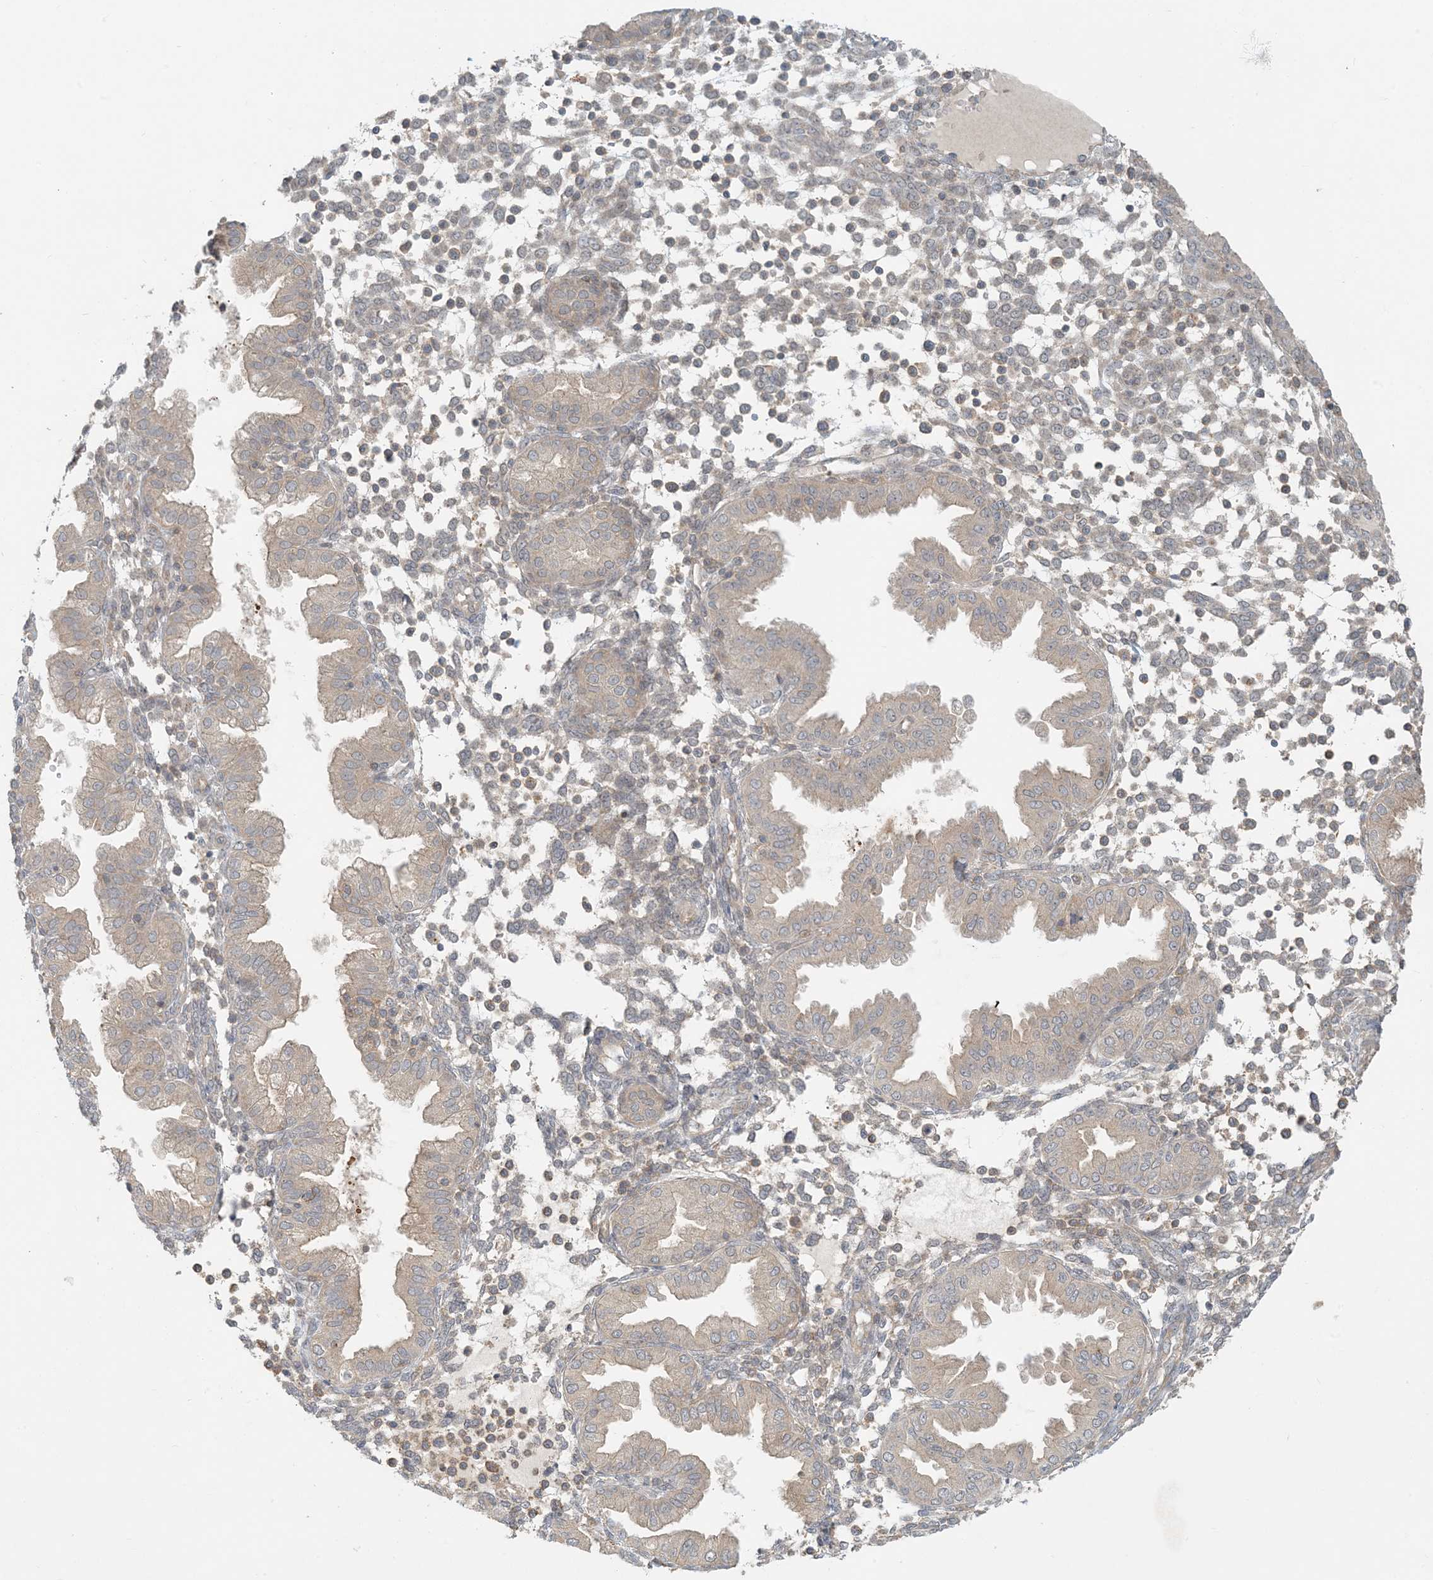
{"staining": {"intensity": "moderate", "quantity": "<25%", "location": "cytoplasmic/membranous"}, "tissue": "endometrium", "cell_type": "Cells in endometrial stroma", "image_type": "normal", "snomed": [{"axis": "morphology", "description": "Normal tissue, NOS"}, {"axis": "topography", "description": "Endometrium"}], "caption": "IHC image of unremarkable endometrium stained for a protein (brown), which reveals low levels of moderate cytoplasmic/membranous staining in approximately <25% of cells in endometrial stroma.", "gene": "OBI1", "patient": {"sex": "female", "age": 53}}